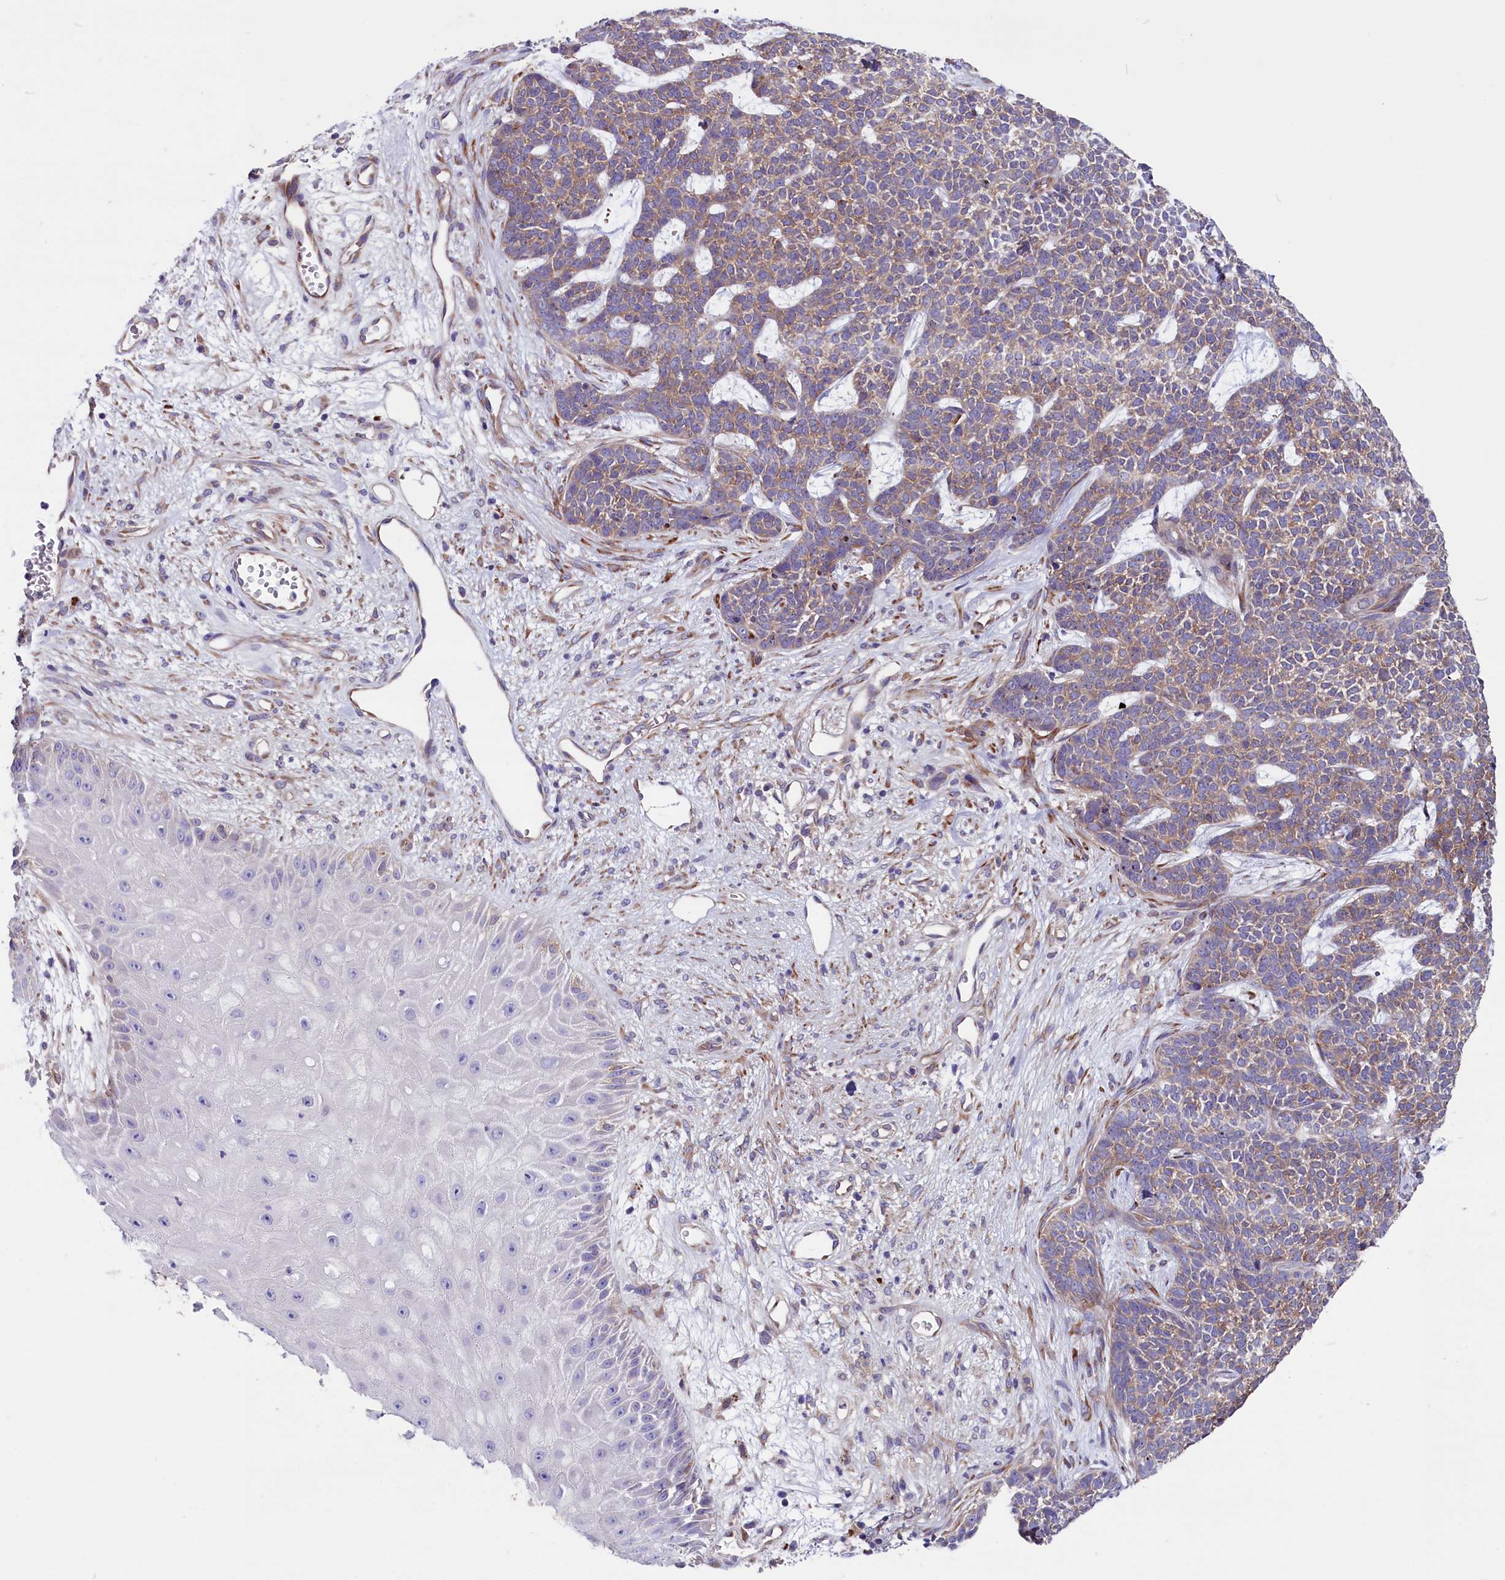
{"staining": {"intensity": "weak", "quantity": ">75%", "location": "cytoplasmic/membranous"}, "tissue": "skin cancer", "cell_type": "Tumor cells", "image_type": "cancer", "snomed": [{"axis": "morphology", "description": "Basal cell carcinoma"}, {"axis": "topography", "description": "Skin"}], "caption": "An immunohistochemistry (IHC) histopathology image of tumor tissue is shown. Protein staining in brown highlights weak cytoplasmic/membranous positivity in basal cell carcinoma (skin) within tumor cells.", "gene": "GPR108", "patient": {"sex": "female", "age": 84}}